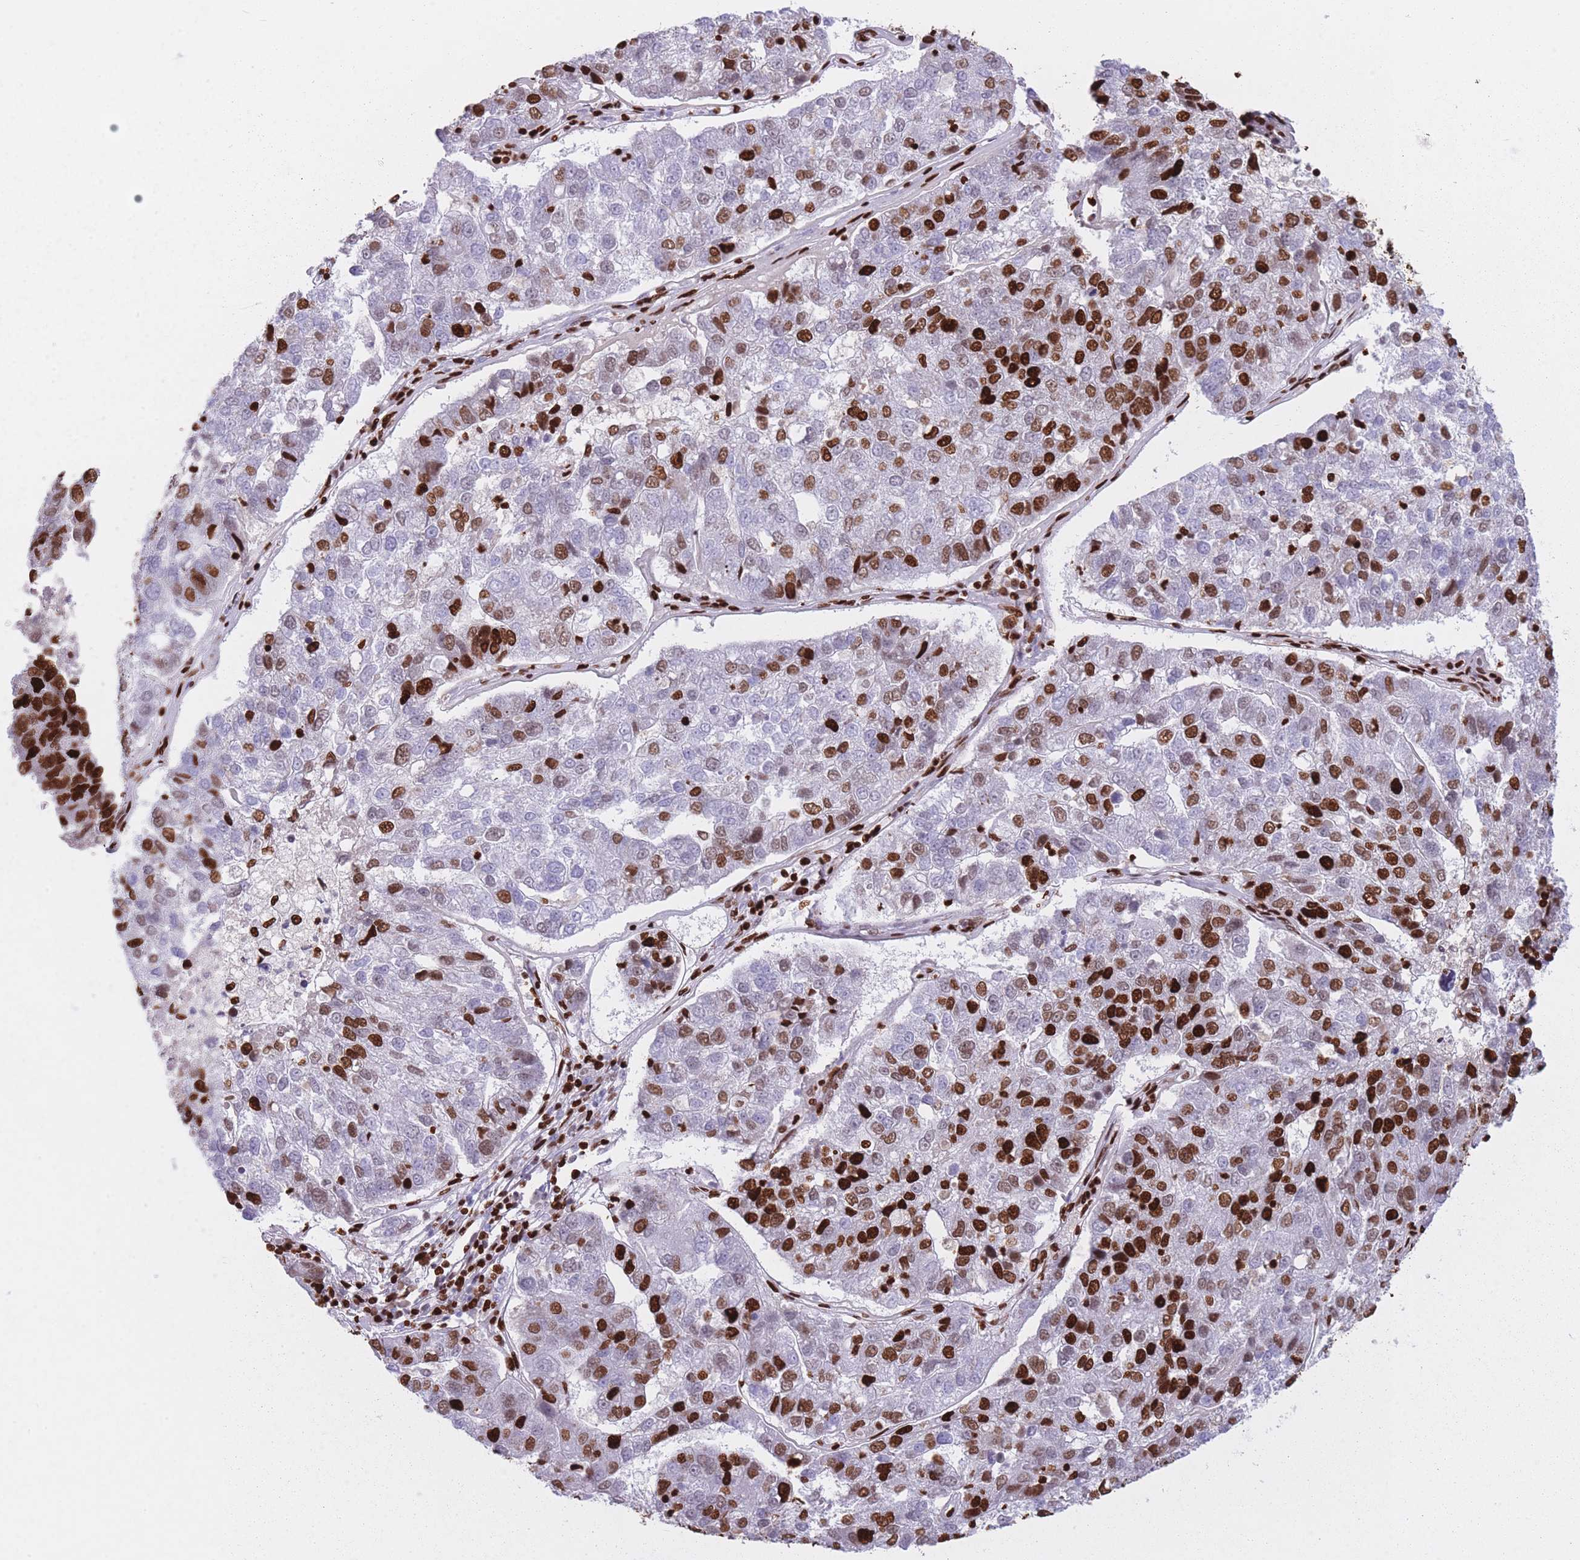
{"staining": {"intensity": "strong", "quantity": "25%-75%", "location": "nuclear"}, "tissue": "pancreatic cancer", "cell_type": "Tumor cells", "image_type": "cancer", "snomed": [{"axis": "morphology", "description": "Adenocarcinoma, NOS"}, {"axis": "topography", "description": "Pancreas"}], "caption": "Pancreatic cancer (adenocarcinoma) was stained to show a protein in brown. There is high levels of strong nuclear positivity in approximately 25%-75% of tumor cells. (DAB IHC, brown staining for protein, blue staining for nuclei).", "gene": "HNRNPUL1", "patient": {"sex": "female", "age": 61}}